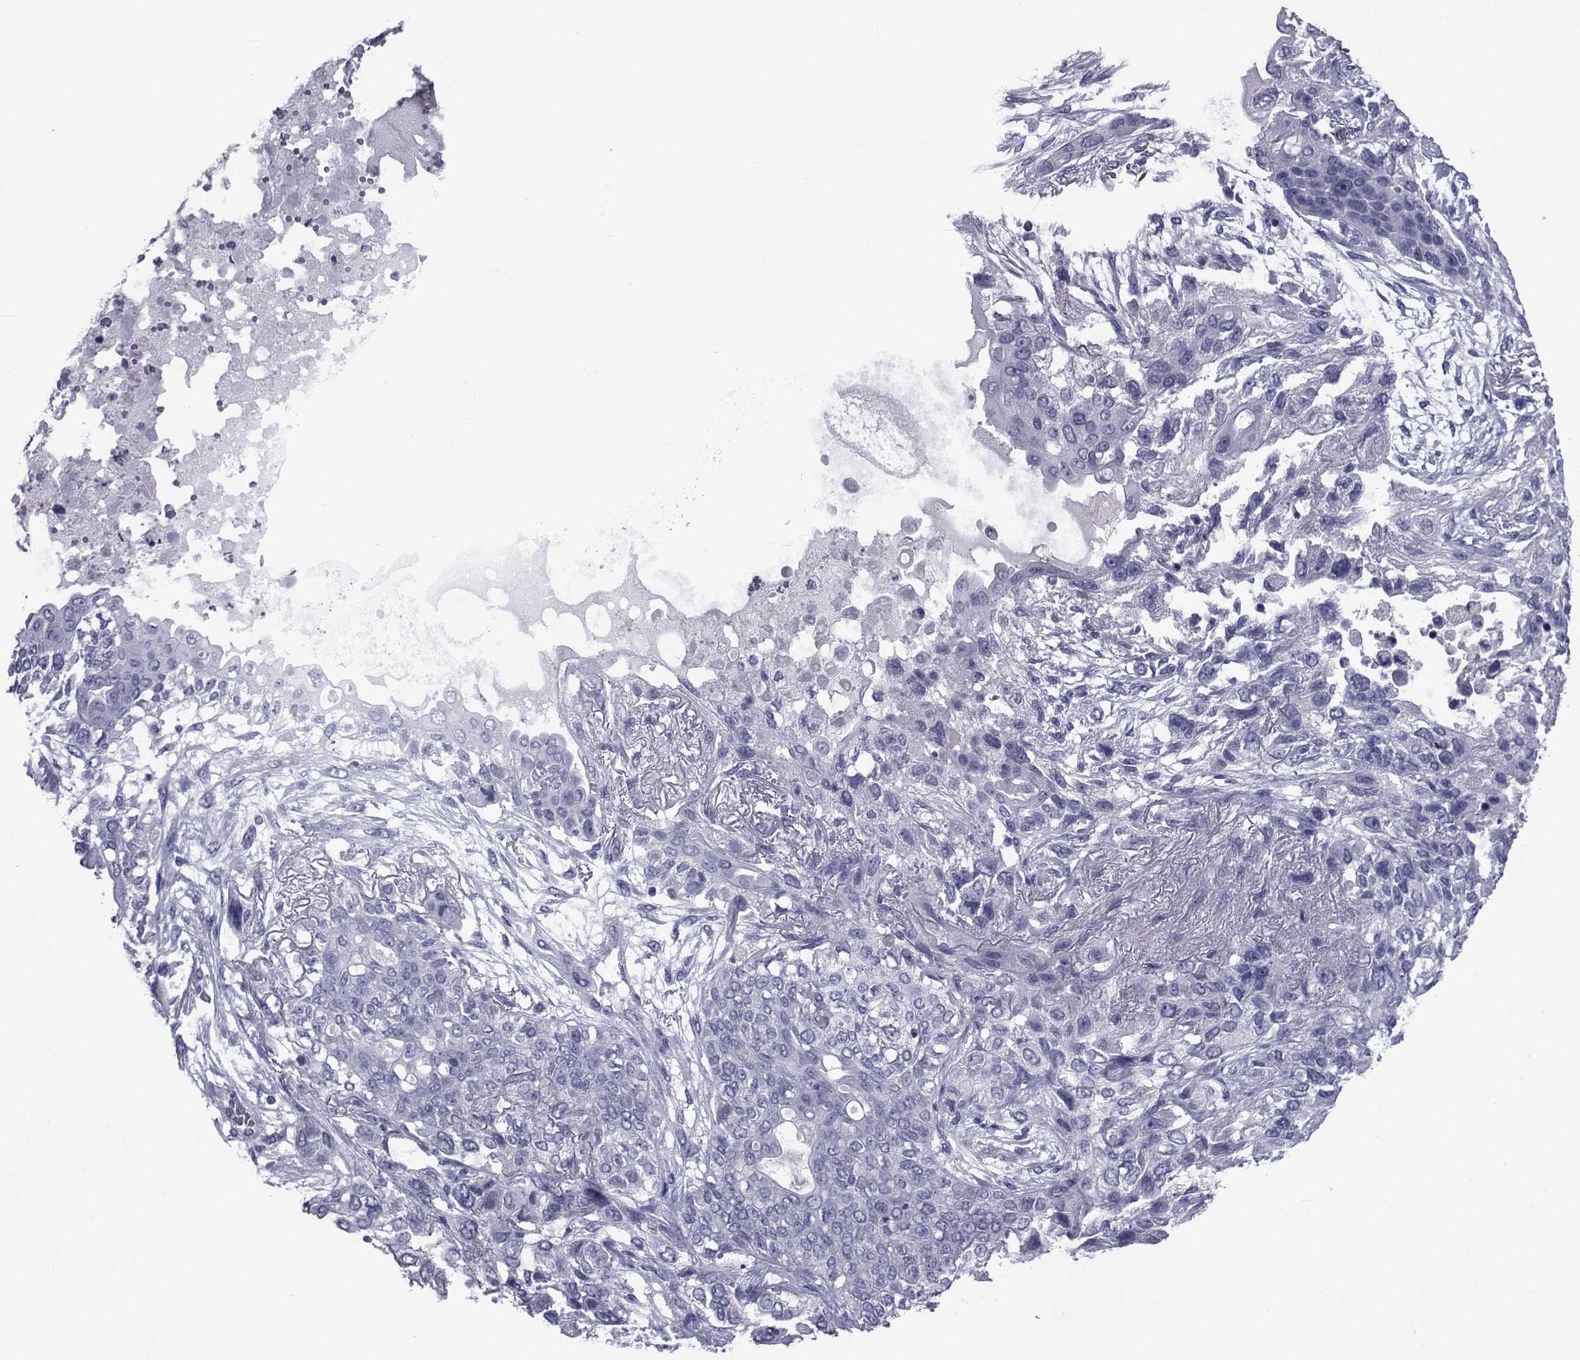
{"staining": {"intensity": "negative", "quantity": "none", "location": "none"}, "tissue": "lung cancer", "cell_type": "Tumor cells", "image_type": "cancer", "snomed": [{"axis": "morphology", "description": "Squamous cell carcinoma, NOS"}, {"axis": "topography", "description": "Lung"}], "caption": "DAB (3,3'-diaminobenzidine) immunohistochemical staining of human lung squamous cell carcinoma shows no significant staining in tumor cells.", "gene": "SEMA5B", "patient": {"sex": "female", "age": 70}}